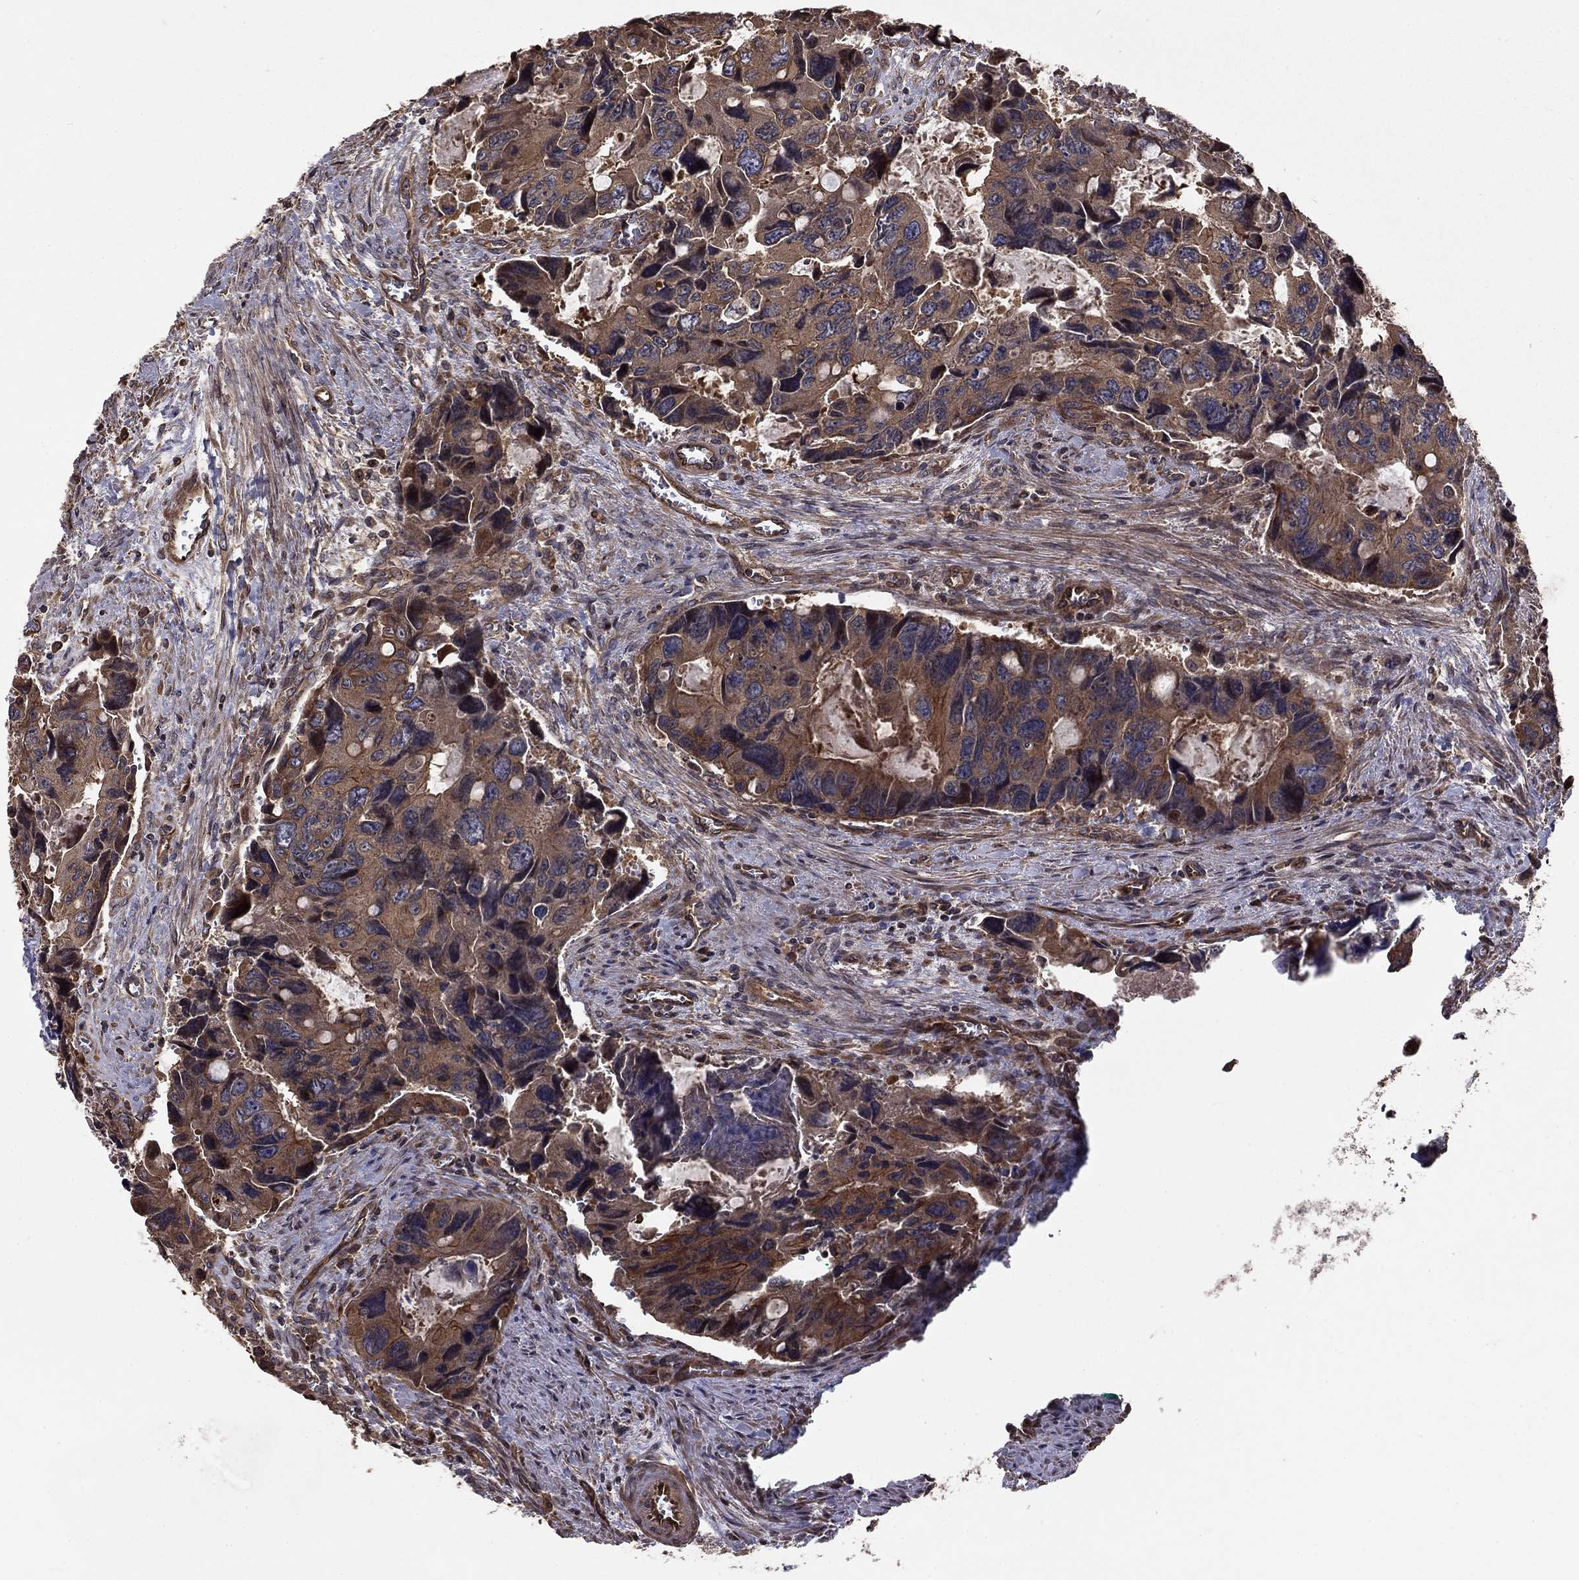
{"staining": {"intensity": "moderate", "quantity": "25%-75%", "location": "cytoplasmic/membranous"}, "tissue": "colorectal cancer", "cell_type": "Tumor cells", "image_type": "cancer", "snomed": [{"axis": "morphology", "description": "Adenocarcinoma, NOS"}, {"axis": "topography", "description": "Rectum"}], "caption": "IHC photomicrograph of neoplastic tissue: human colorectal cancer stained using immunohistochemistry shows medium levels of moderate protein expression localized specifically in the cytoplasmic/membranous of tumor cells, appearing as a cytoplasmic/membranous brown color.", "gene": "BABAM2", "patient": {"sex": "male", "age": 62}}